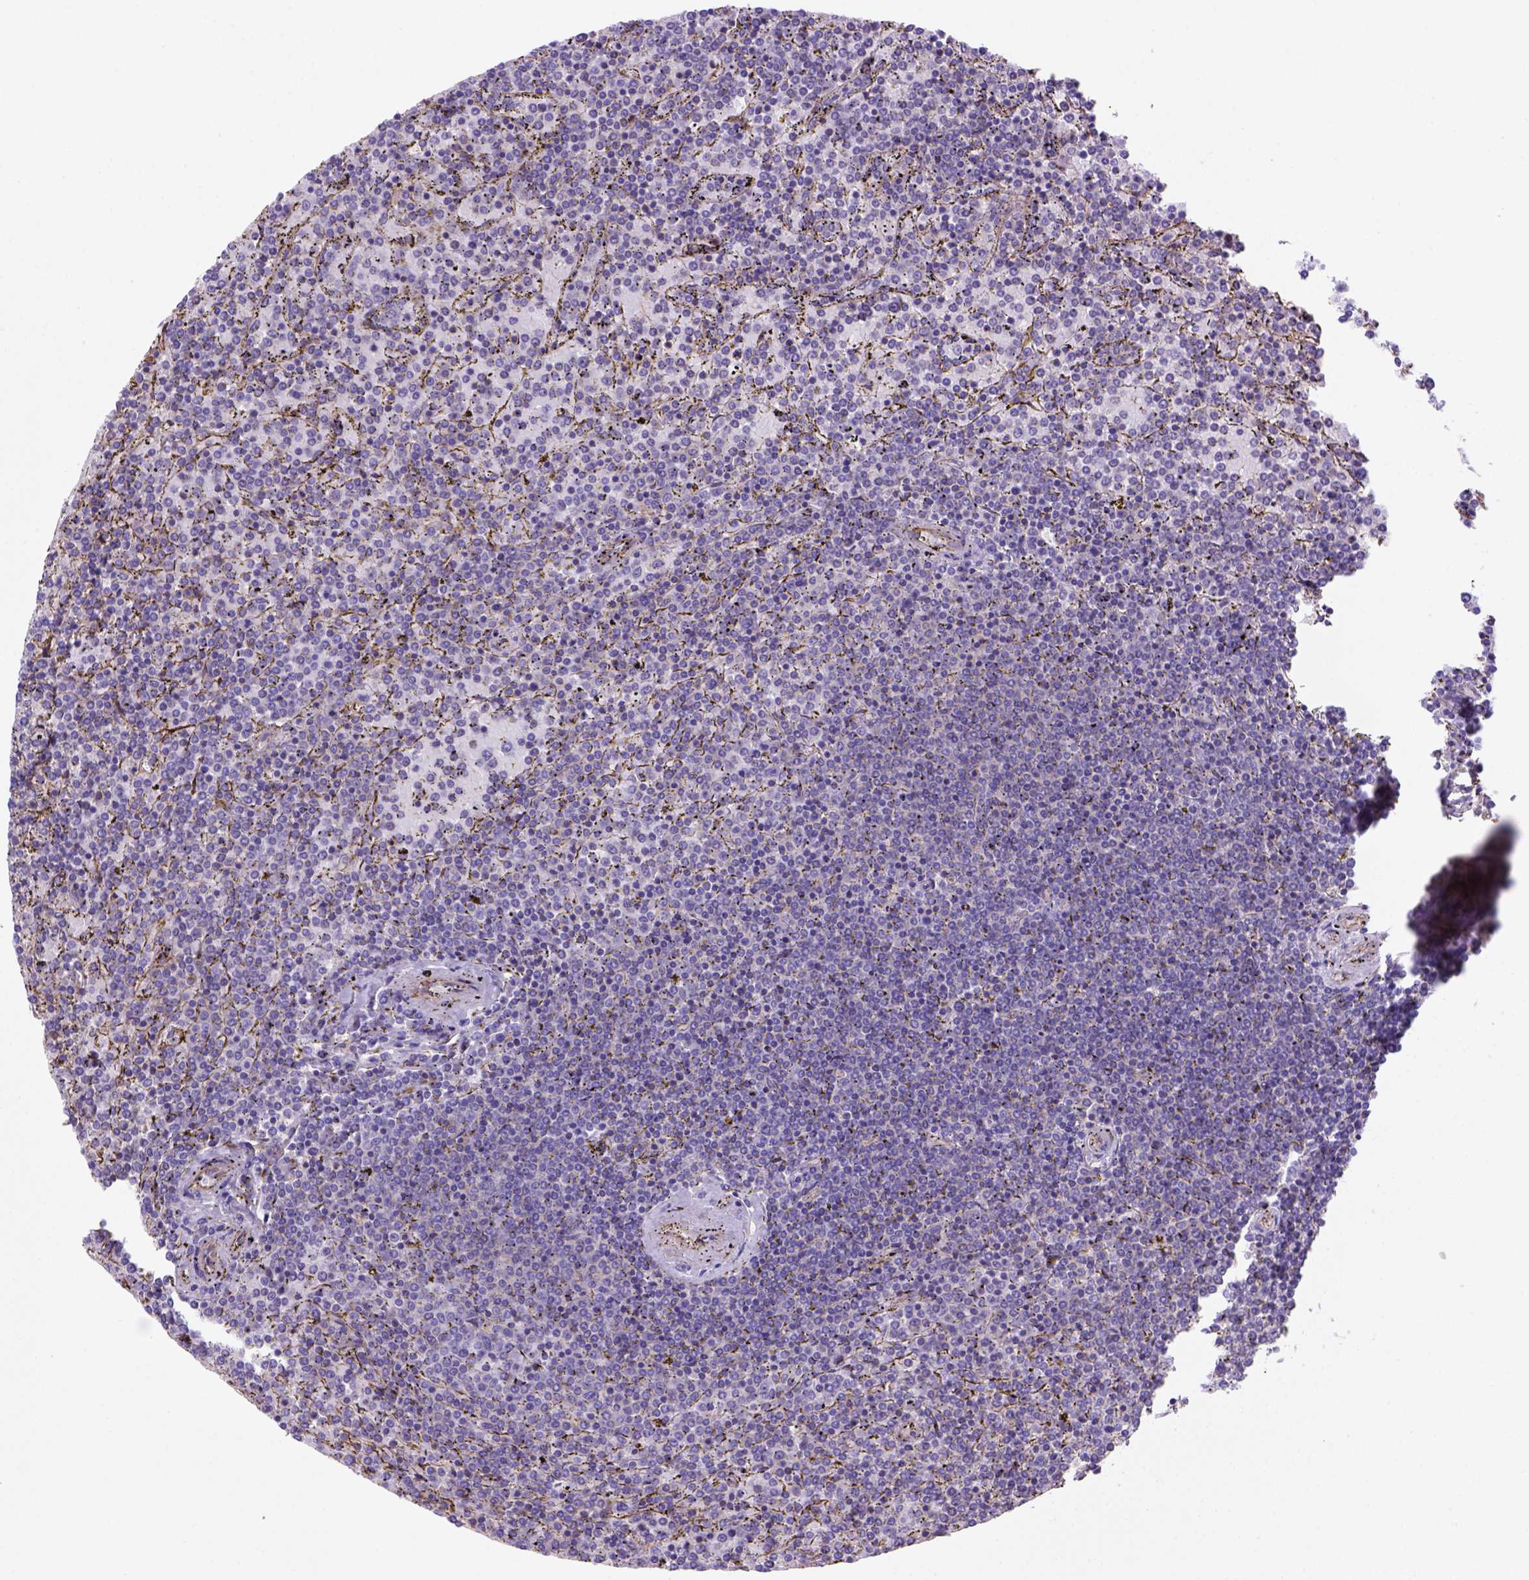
{"staining": {"intensity": "negative", "quantity": "none", "location": "none"}, "tissue": "lymphoma", "cell_type": "Tumor cells", "image_type": "cancer", "snomed": [{"axis": "morphology", "description": "Malignant lymphoma, non-Hodgkin's type, Low grade"}, {"axis": "topography", "description": "Spleen"}], "caption": "Immunohistochemistry (IHC) photomicrograph of neoplastic tissue: human lymphoma stained with DAB shows no significant protein staining in tumor cells.", "gene": "PEX12", "patient": {"sex": "female", "age": 77}}